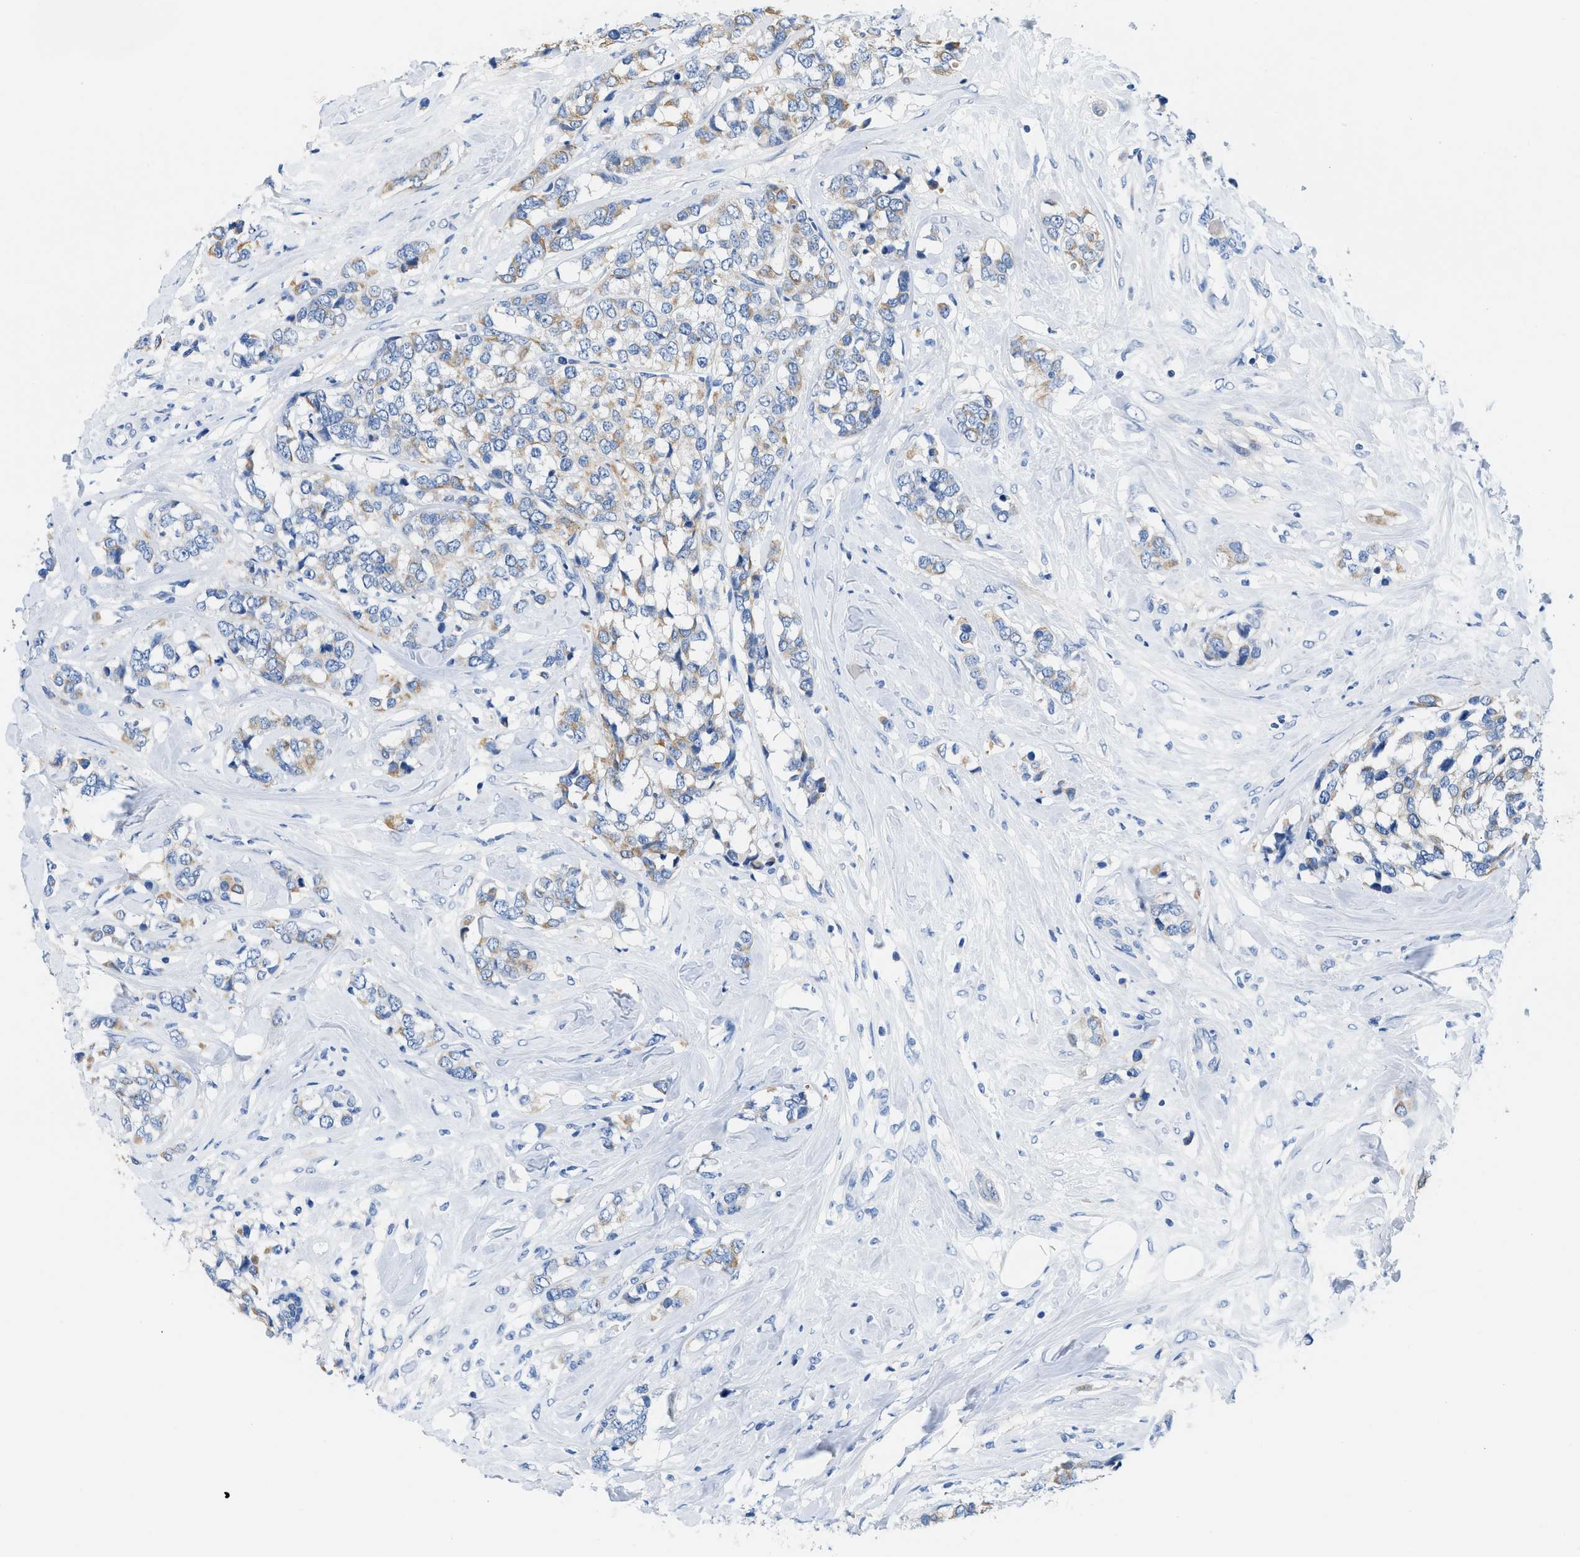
{"staining": {"intensity": "weak", "quantity": "25%-75%", "location": "cytoplasmic/membranous"}, "tissue": "breast cancer", "cell_type": "Tumor cells", "image_type": "cancer", "snomed": [{"axis": "morphology", "description": "Lobular carcinoma"}, {"axis": "topography", "description": "Breast"}], "caption": "Breast lobular carcinoma stained with DAB (3,3'-diaminobenzidine) immunohistochemistry exhibits low levels of weak cytoplasmic/membranous expression in approximately 25%-75% of tumor cells.", "gene": "BPGM", "patient": {"sex": "female", "age": 59}}